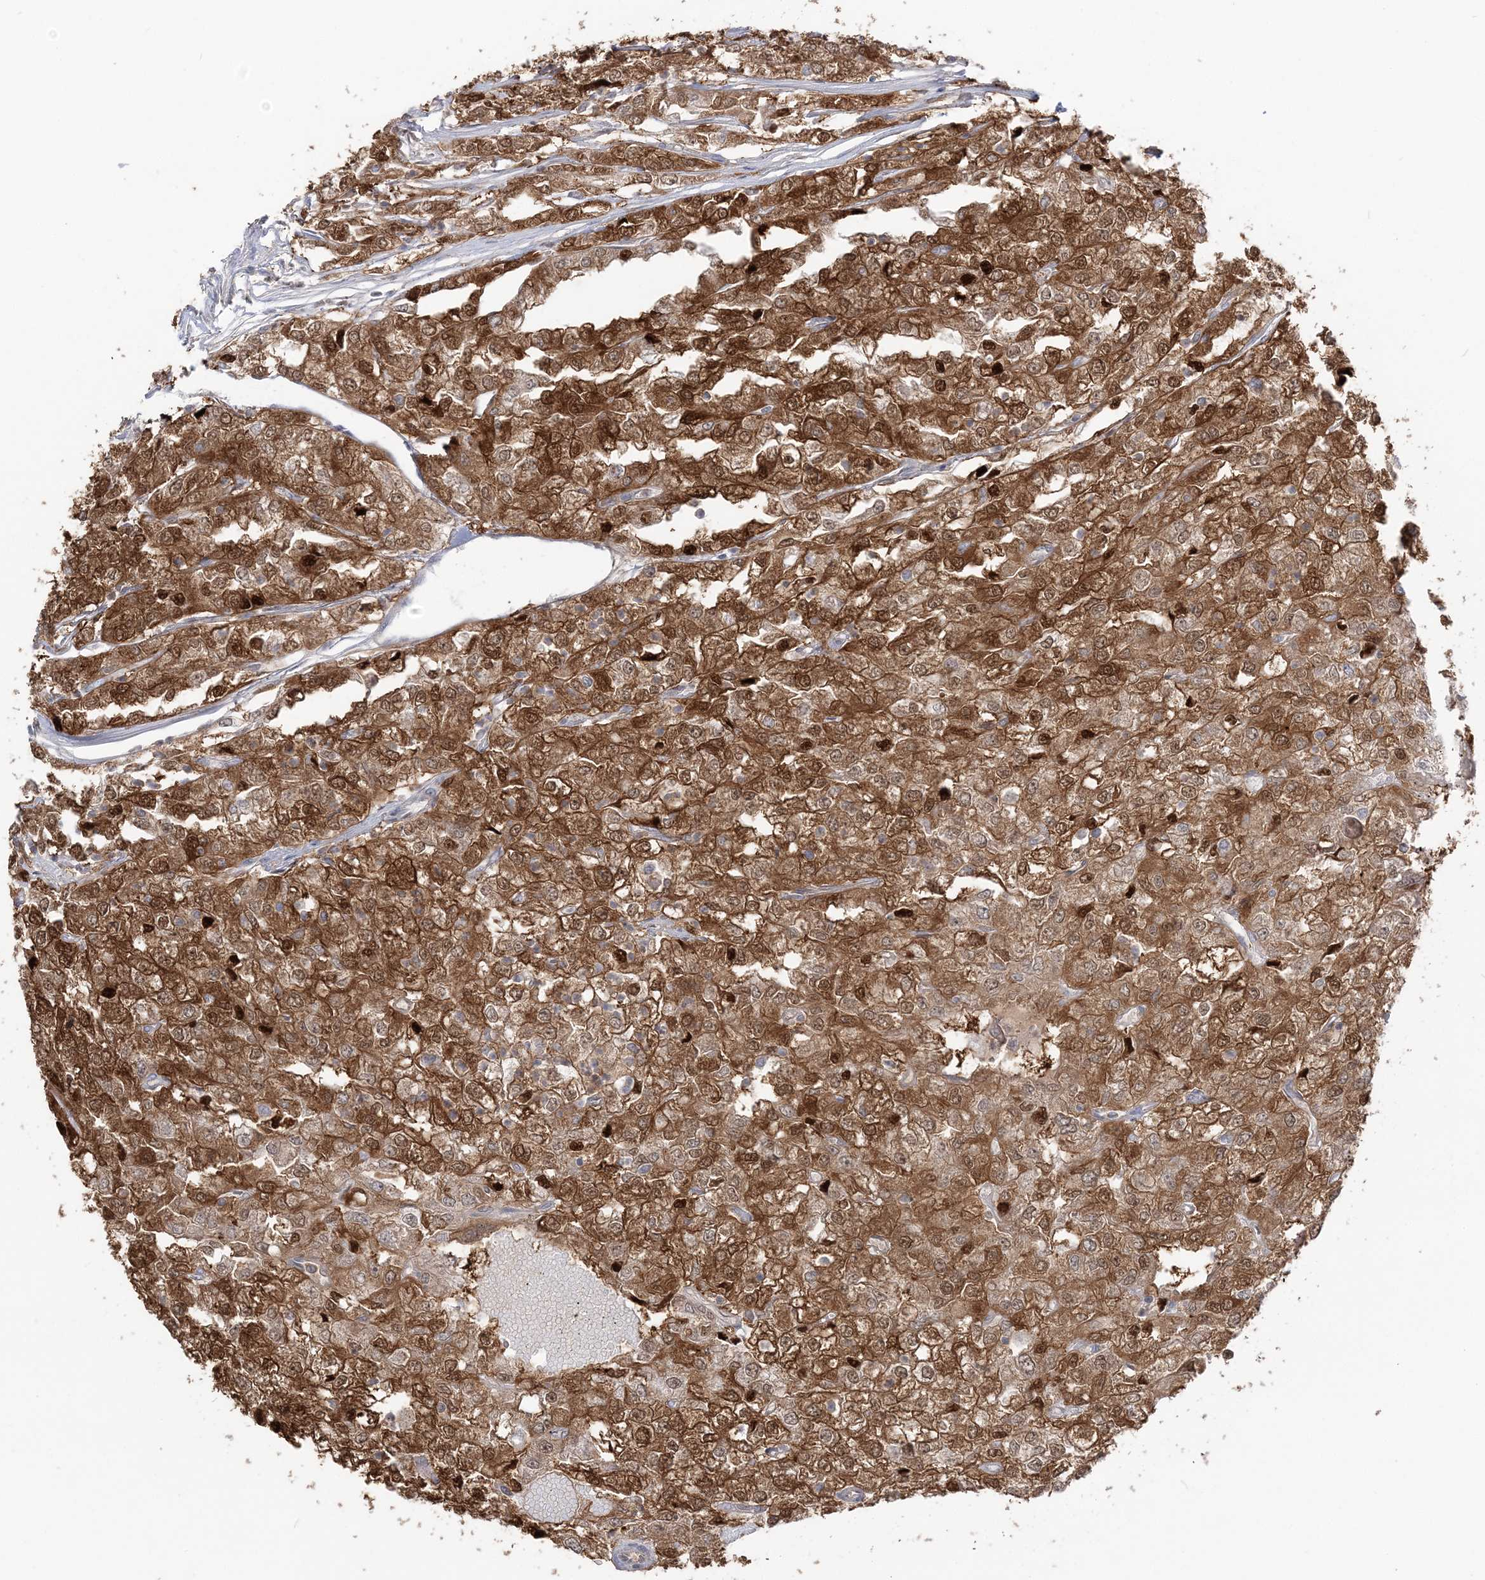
{"staining": {"intensity": "strong", "quantity": ">75%", "location": "cytoplasmic/membranous,nuclear"}, "tissue": "renal cancer", "cell_type": "Tumor cells", "image_type": "cancer", "snomed": [{"axis": "morphology", "description": "Adenocarcinoma, NOS"}, {"axis": "topography", "description": "Kidney"}], "caption": "Brown immunohistochemical staining in renal cancer exhibits strong cytoplasmic/membranous and nuclear expression in about >75% of tumor cells. Using DAB (brown) and hematoxylin (blue) stains, captured at high magnification using brightfield microscopy.", "gene": "THADA", "patient": {"sex": "female", "age": 54}}